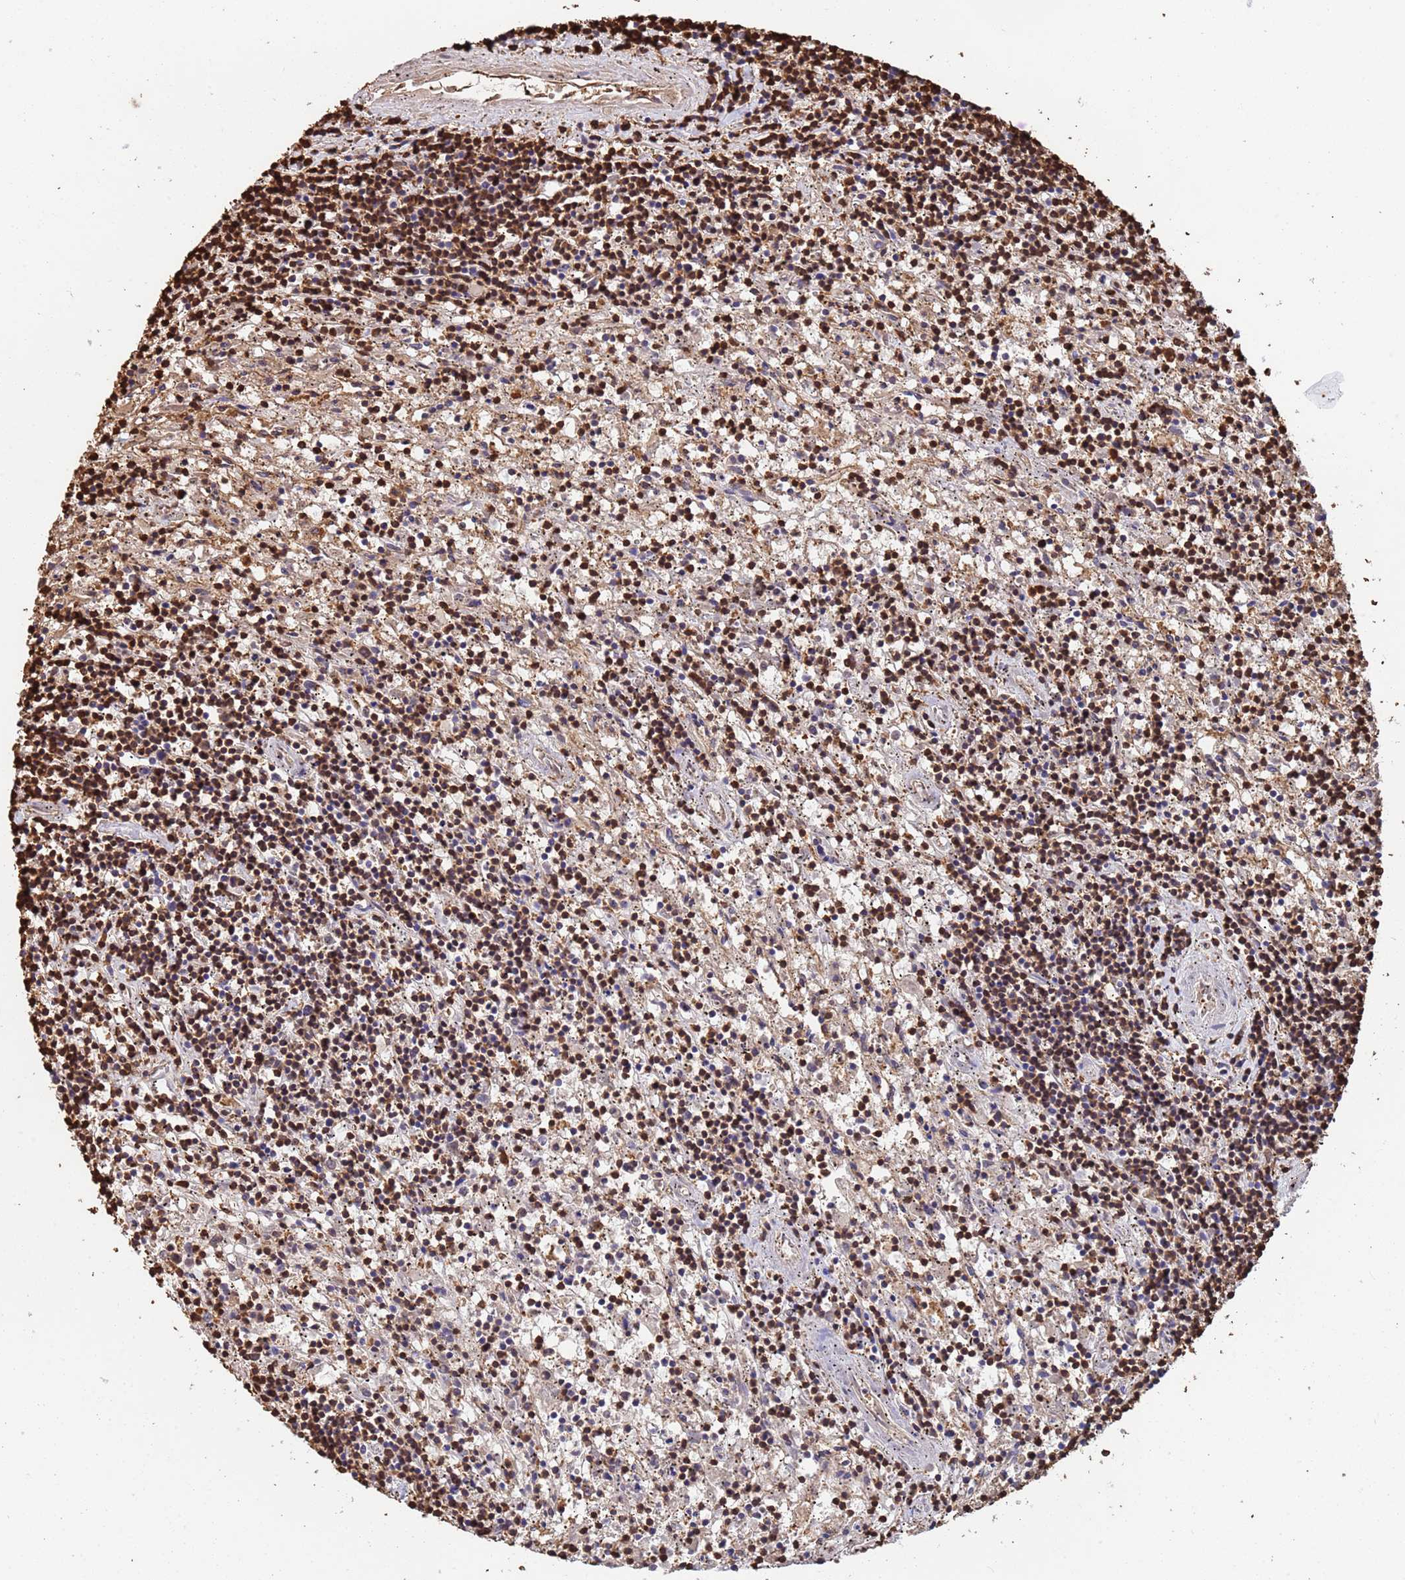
{"staining": {"intensity": "moderate", "quantity": "25%-75%", "location": "cytoplasmic/membranous,nuclear"}, "tissue": "lymphoma", "cell_type": "Tumor cells", "image_type": "cancer", "snomed": [{"axis": "morphology", "description": "Malignant lymphoma, non-Hodgkin's type, Low grade"}, {"axis": "topography", "description": "Spleen"}], "caption": "Tumor cells display medium levels of moderate cytoplasmic/membranous and nuclear staining in about 25%-75% of cells in human lymphoma.", "gene": "SUMO4", "patient": {"sex": "male", "age": 76}}